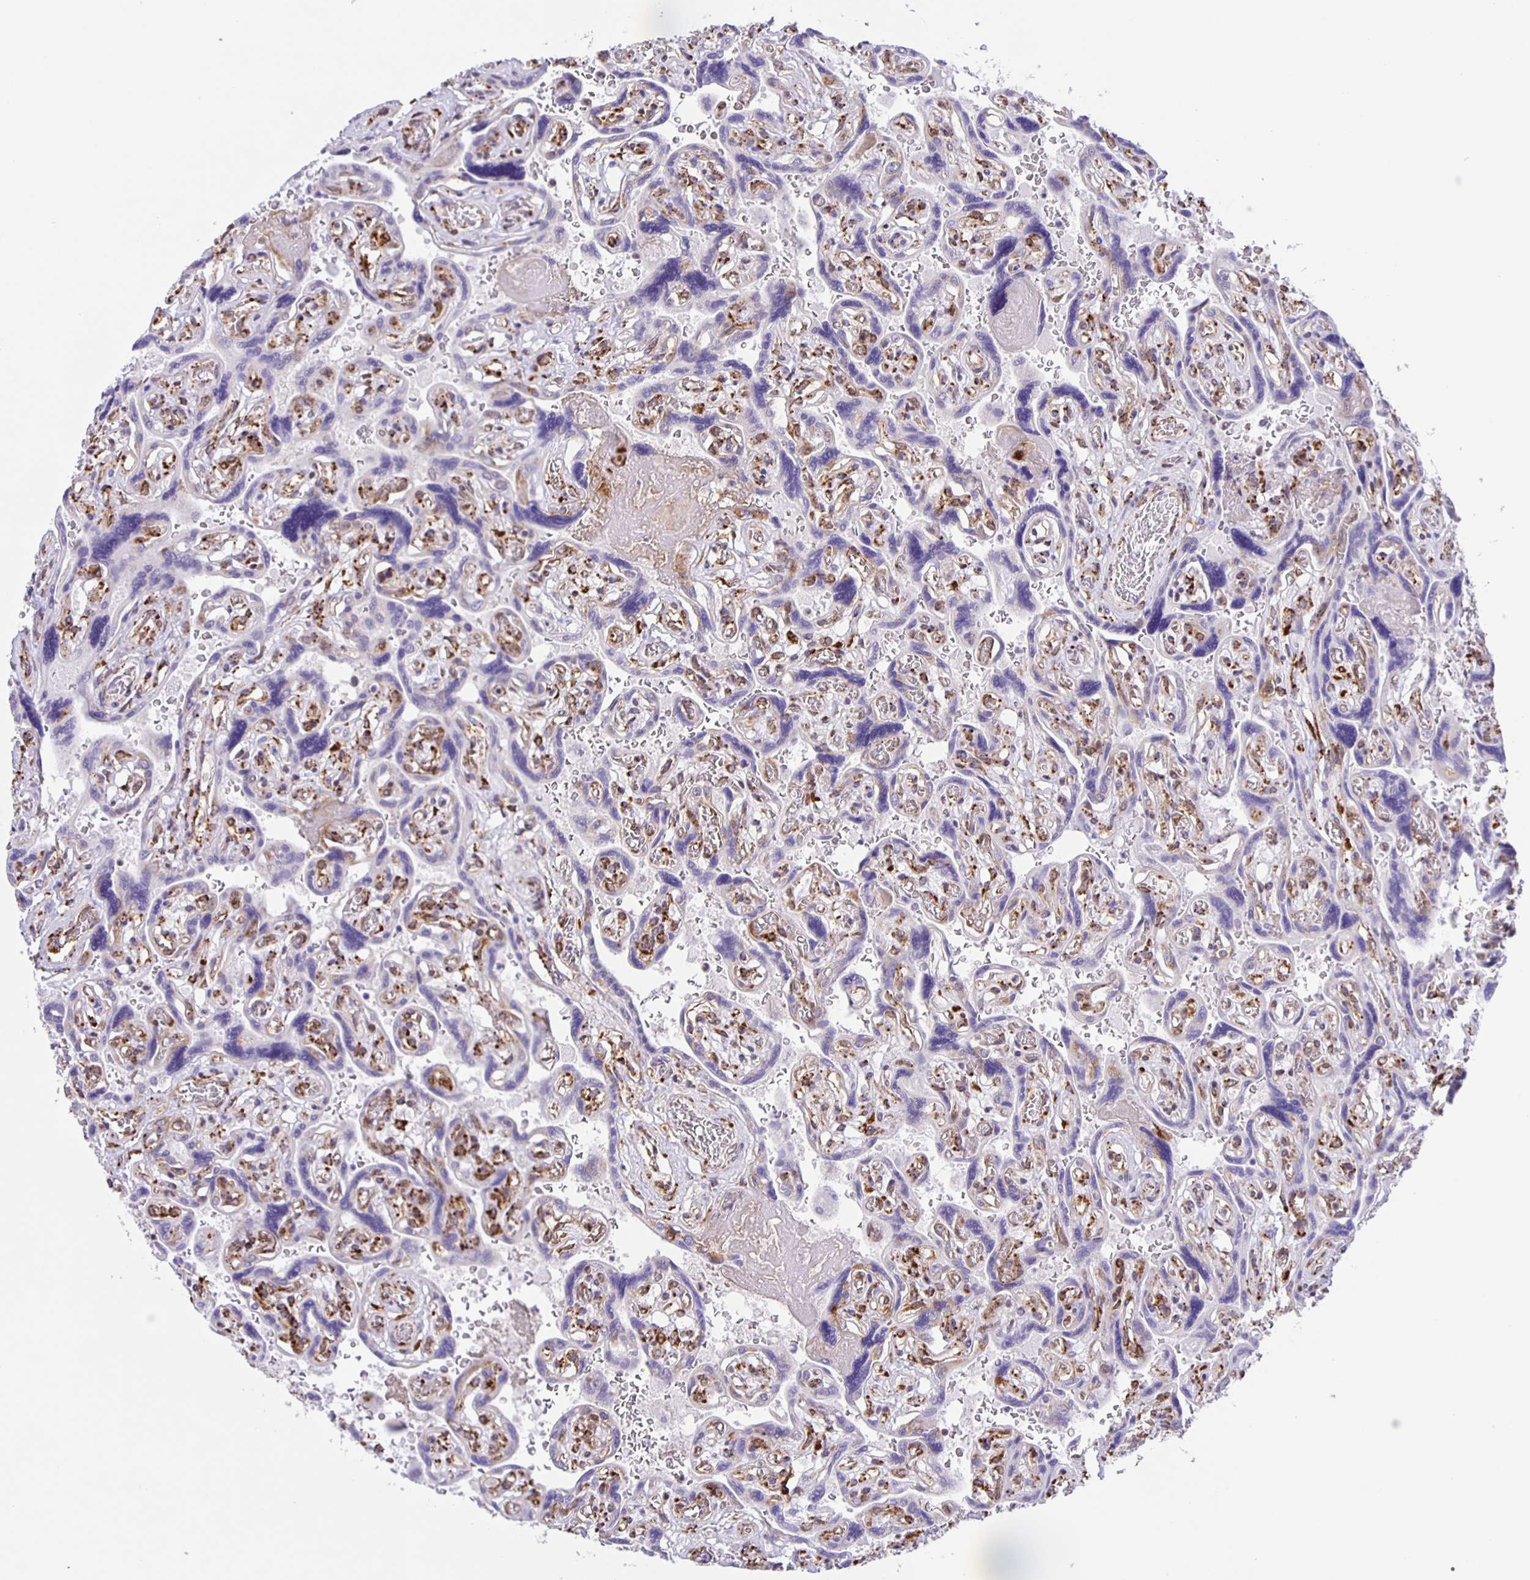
{"staining": {"intensity": "strong", "quantity": ">75%", "location": "nuclear"}, "tissue": "placenta", "cell_type": "Decidual cells", "image_type": "normal", "snomed": [{"axis": "morphology", "description": "Normal tissue, NOS"}, {"axis": "topography", "description": "Placenta"}], "caption": "Protein expression analysis of normal placenta shows strong nuclear expression in approximately >75% of decidual cells.", "gene": "ZRANB2", "patient": {"sex": "female", "age": 32}}